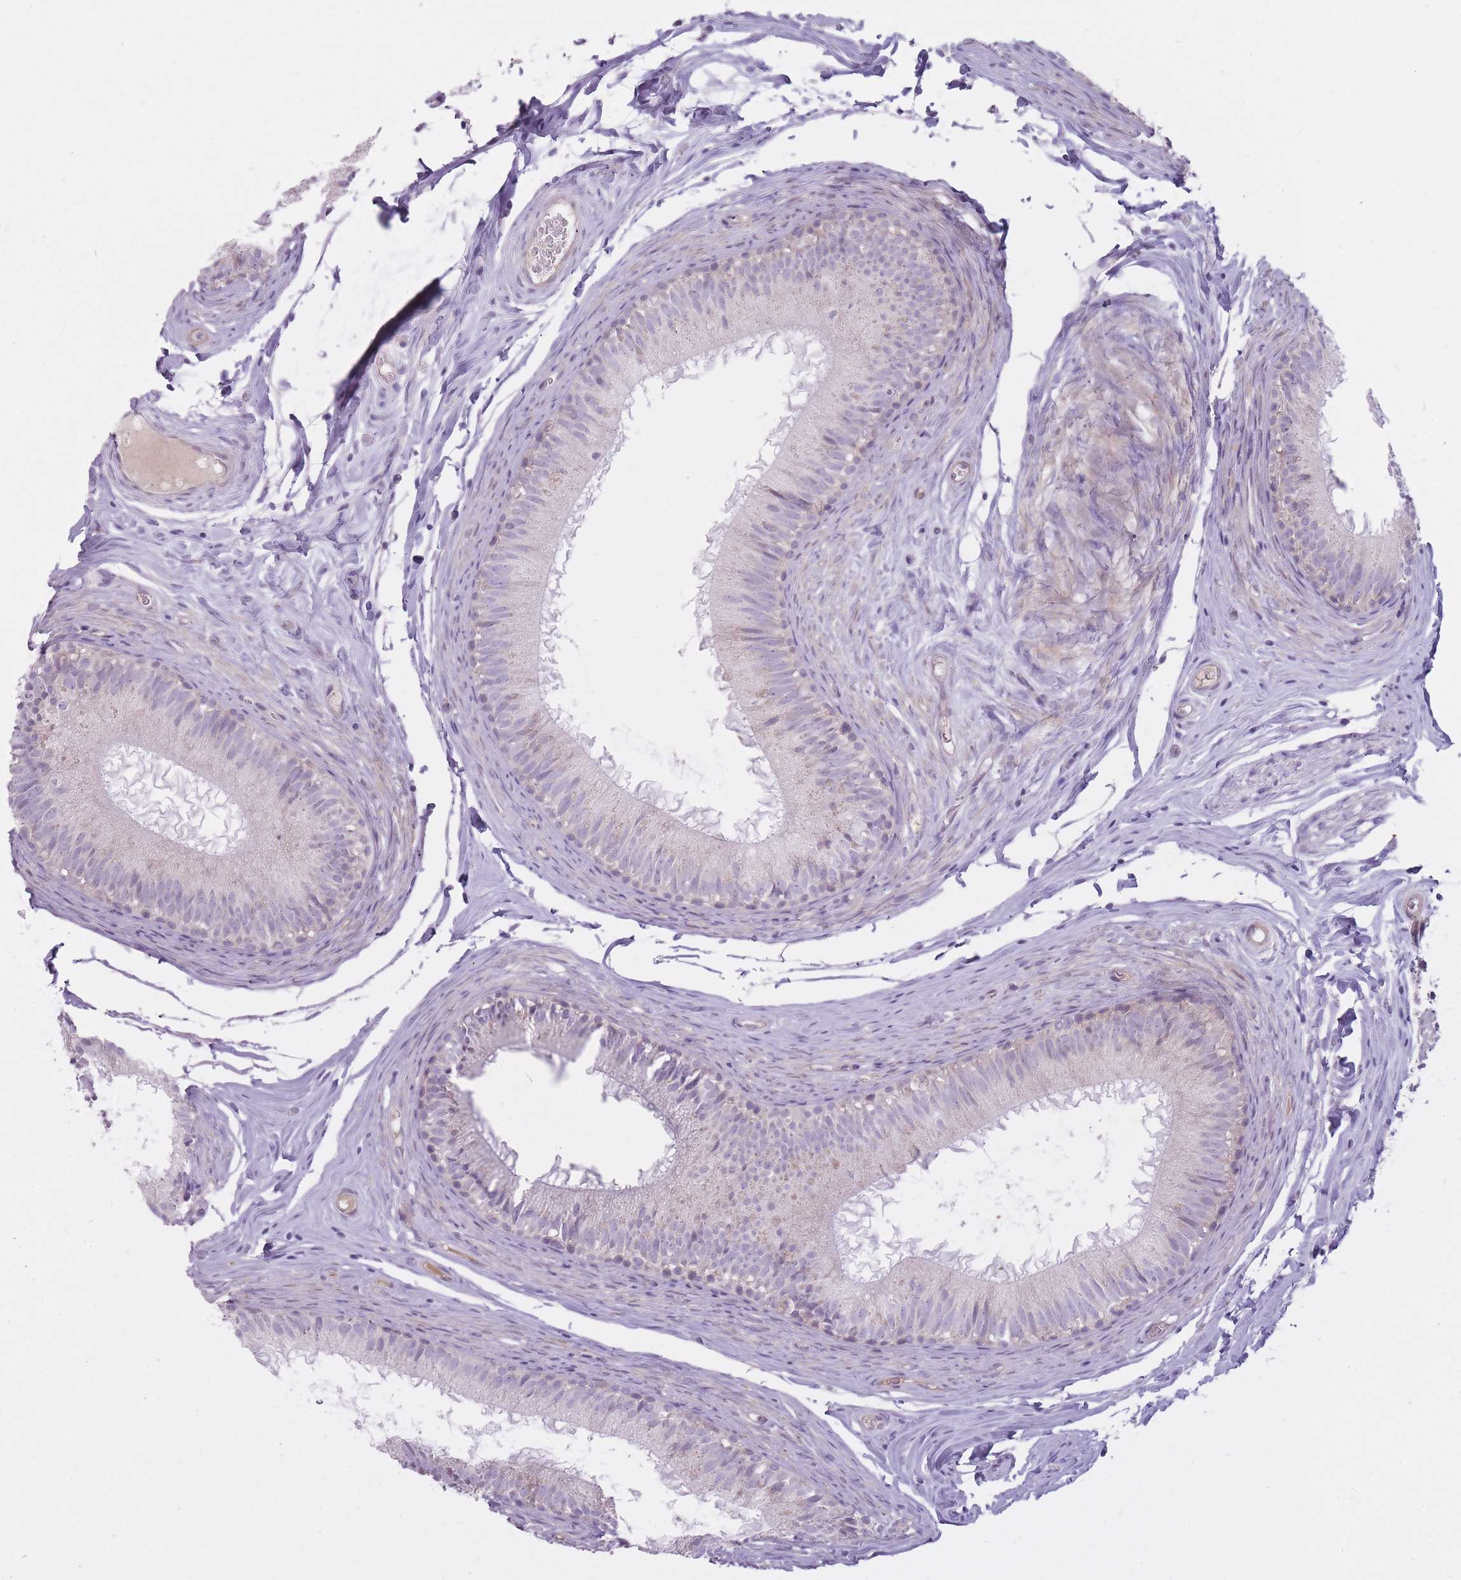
{"staining": {"intensity": "negative", "quantity": "none", "location": "none"}, "tissue": "epididymis", "cell_type": "Glandular cells", "image_type": "normal", "snomed": [{"axis": "morphology", "description": "Normal tissue, NOS"}, {"axis": "topography", "description": "Epididymis"}], "caption": "A high-resolution image shows IHC staining of normal epididymis, which shows no significant positivity in glandular cells. Brightfield microscopy of immunohistochemistry (IHC) stained with DAB (3,3'-diaminobenzidine) (brown) and hematoxylin (blue), captured at high magnification.", "gene": "PGRMC2", "patient": {"sex": "male", "age": 25}}